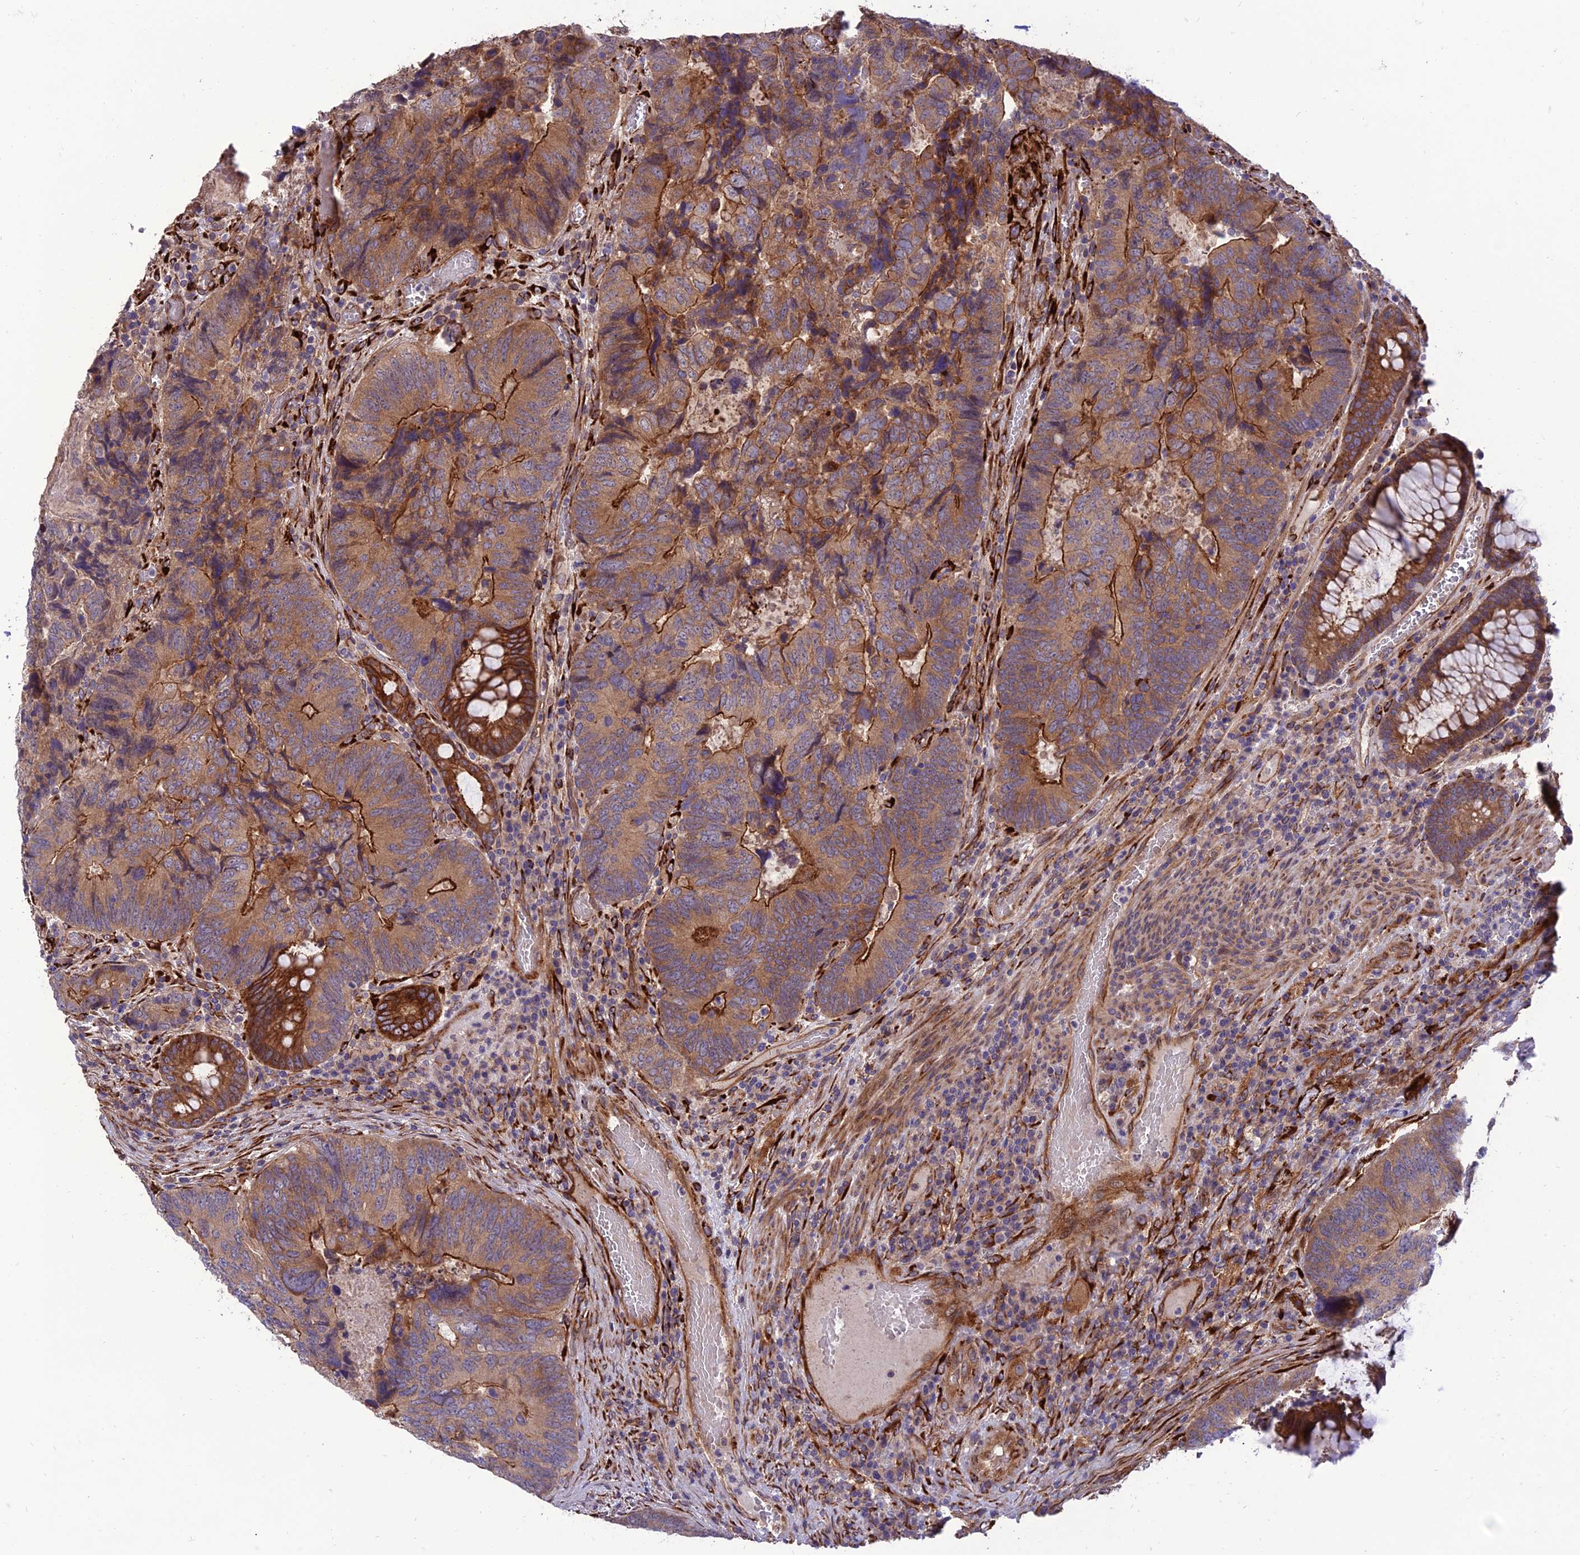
{"staining": {"intensity": "strong", "quantity": ">75%", "location": "cytoplasmic/membranous"}, "tissue": "colorectal cancer", "cell_type": "Tumor cells", "image_type": "cancer", "snomed": [{"axis": "morphology", "description": "Adenocarcinoma, NOS"}, {"axis": "topography", "description": "Colon"}], "caption": "Protein analysis of colorectal adenocarcinoma tissue shows strong cytoplasmic/membranous expression in about >75% of tumor cells.", "gene": "CRTAP", "patient": {"sex": "female", "age": 67}}